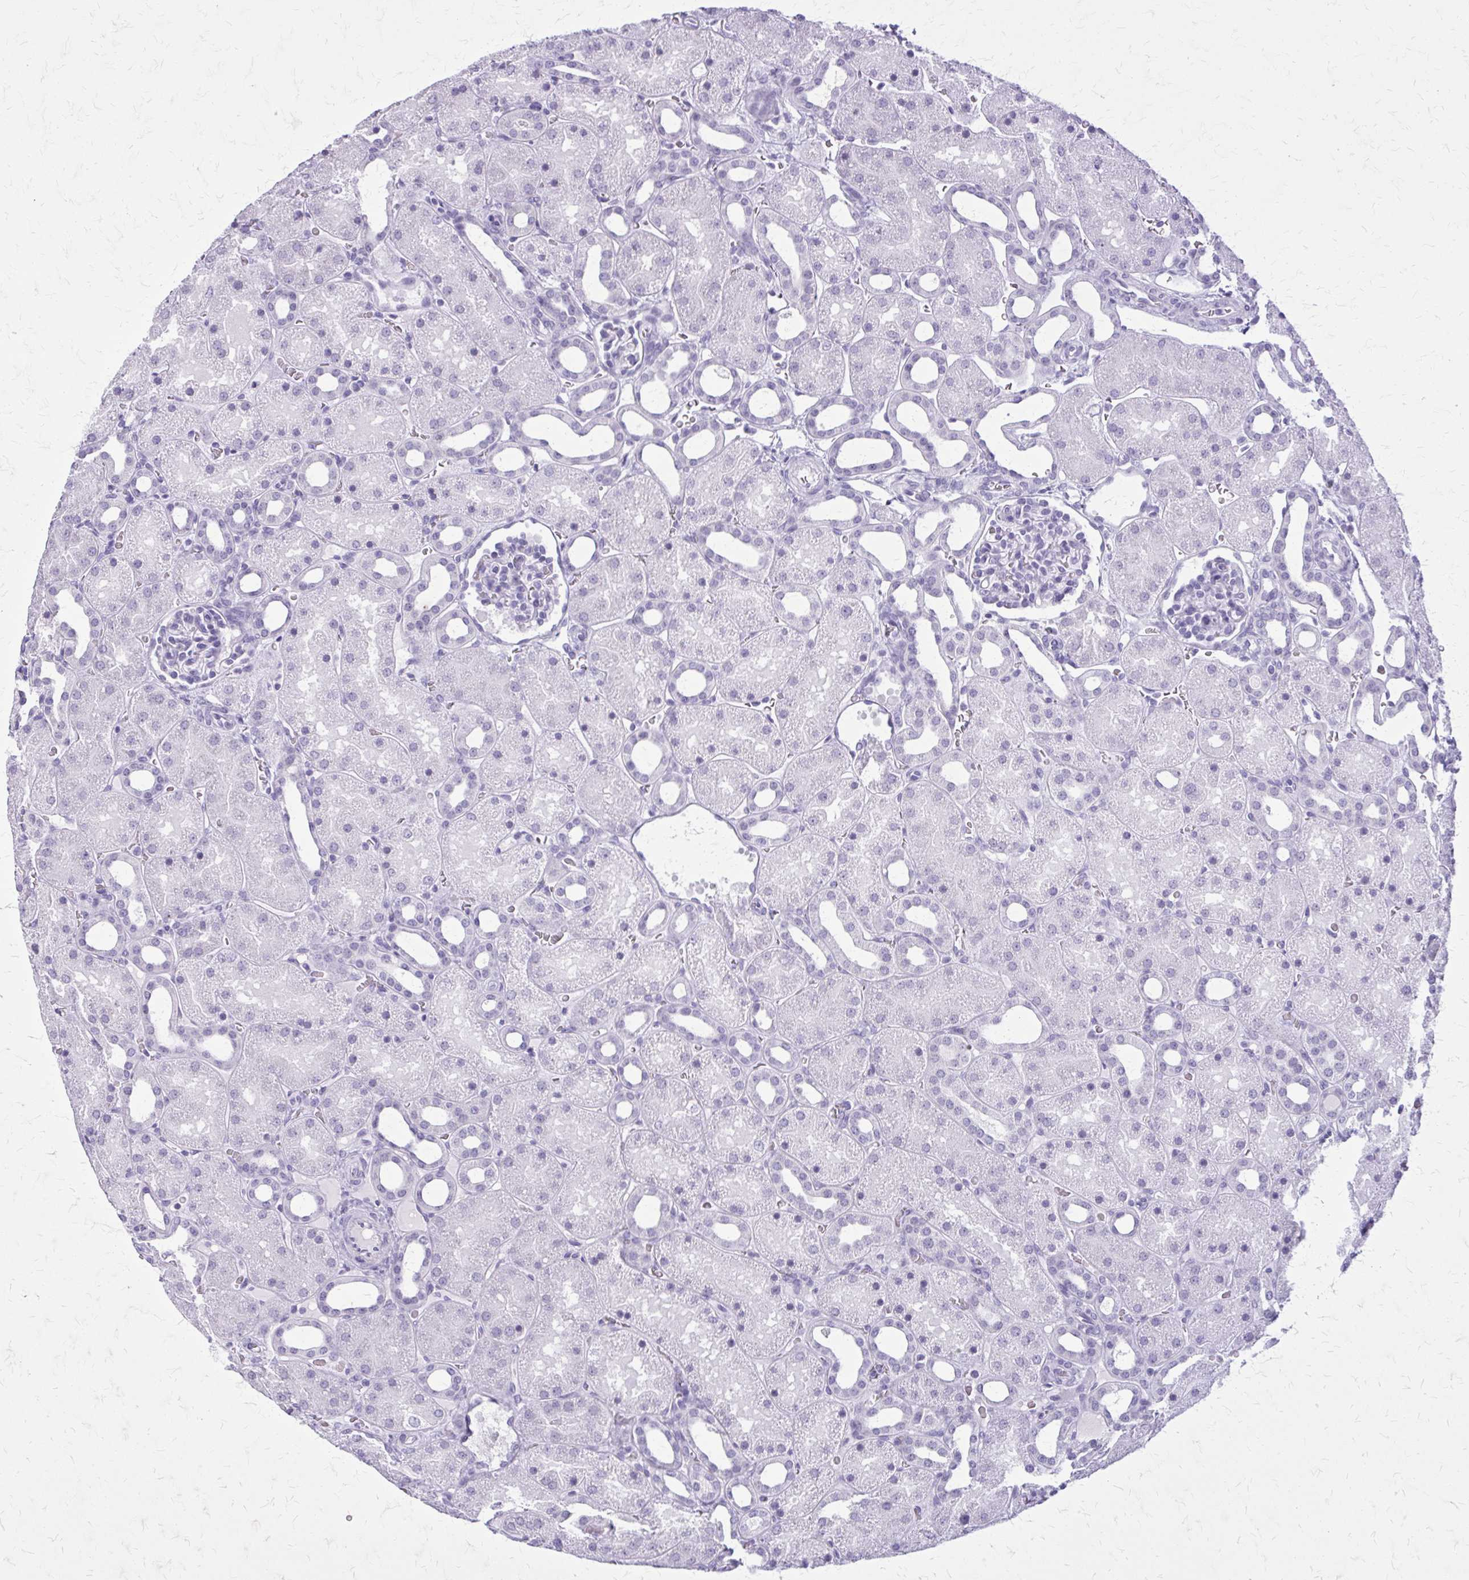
{"staining": {"intensity": "negative", "quantity": "none", "location": "none"}, "tissue": "kidney", "cell_type": "Cells in glomeruli", "image_type": "normal", "snomed": [{"axis": "morphology", "description": "Normal tissue, NOS"}, {"axis": "topography", "description": "Kidney"}], "caption": "Immunohistochemistry (IHC) of normal human kidney shows no expression in cells in glomeruli.", "gene": "GAD1", "patient": {"sex": "male", "age": 2}}